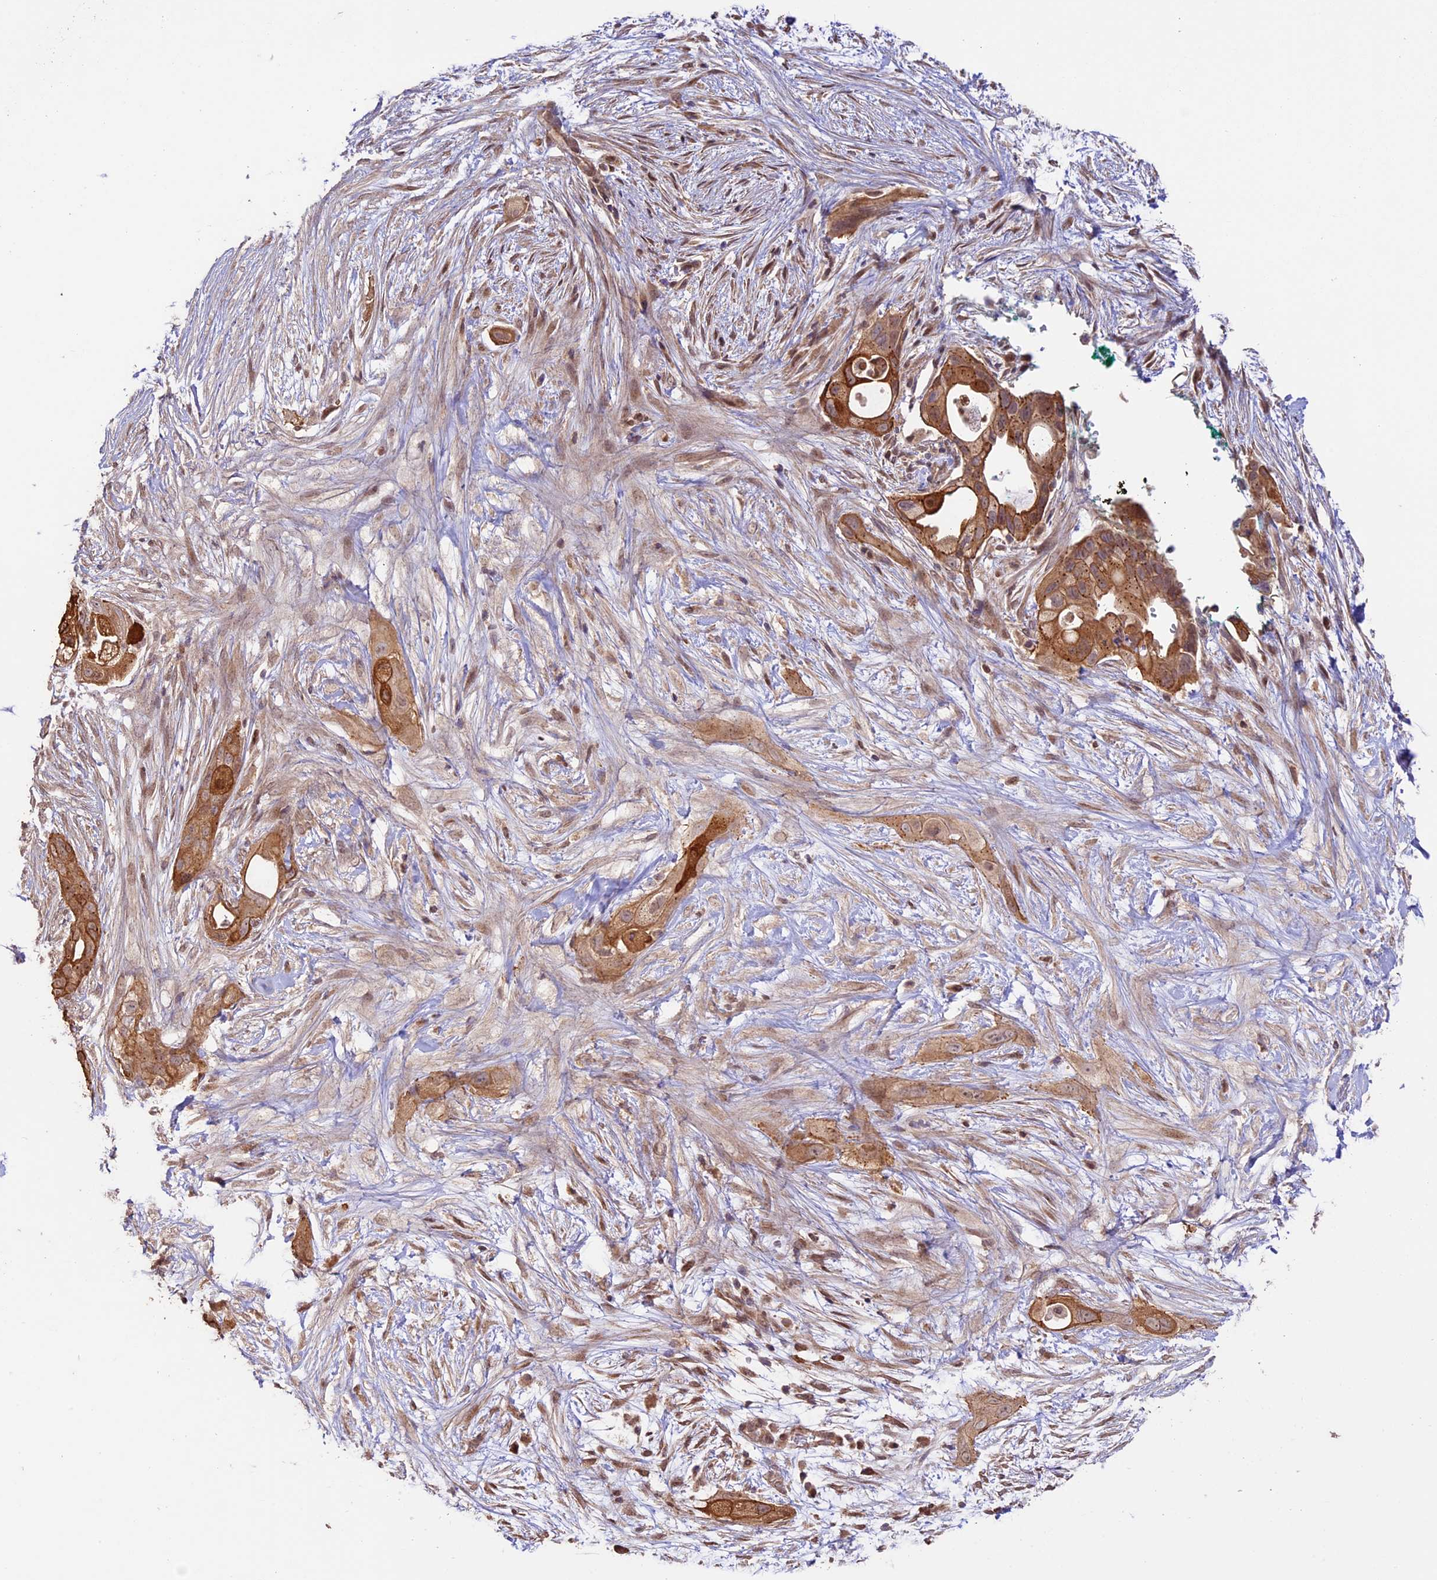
{"staining": {"intensity": "strong", "quantity": ">75%", "location": "cytoplasmic/membranous"}, "tissue": "pancreatic cancer", "cell_type": "Tumor cells", "image_type": "cancer", "snomed": [{"axis": "morphology", "description": "Adenocarcinoma, NOS"}, {"axis": "topography", "description": "Pancreas"}], "caption": "Pancreatic cancer (adenocarcinoma) tissue exhibits strong cytoplasmic/membranous positivity in about >75% of tumor cells (DAB = brown stain, brightfield microscopy at high magnification).", "gene": "BCAS4", "patient": {"sex": "male", "age": 53}}